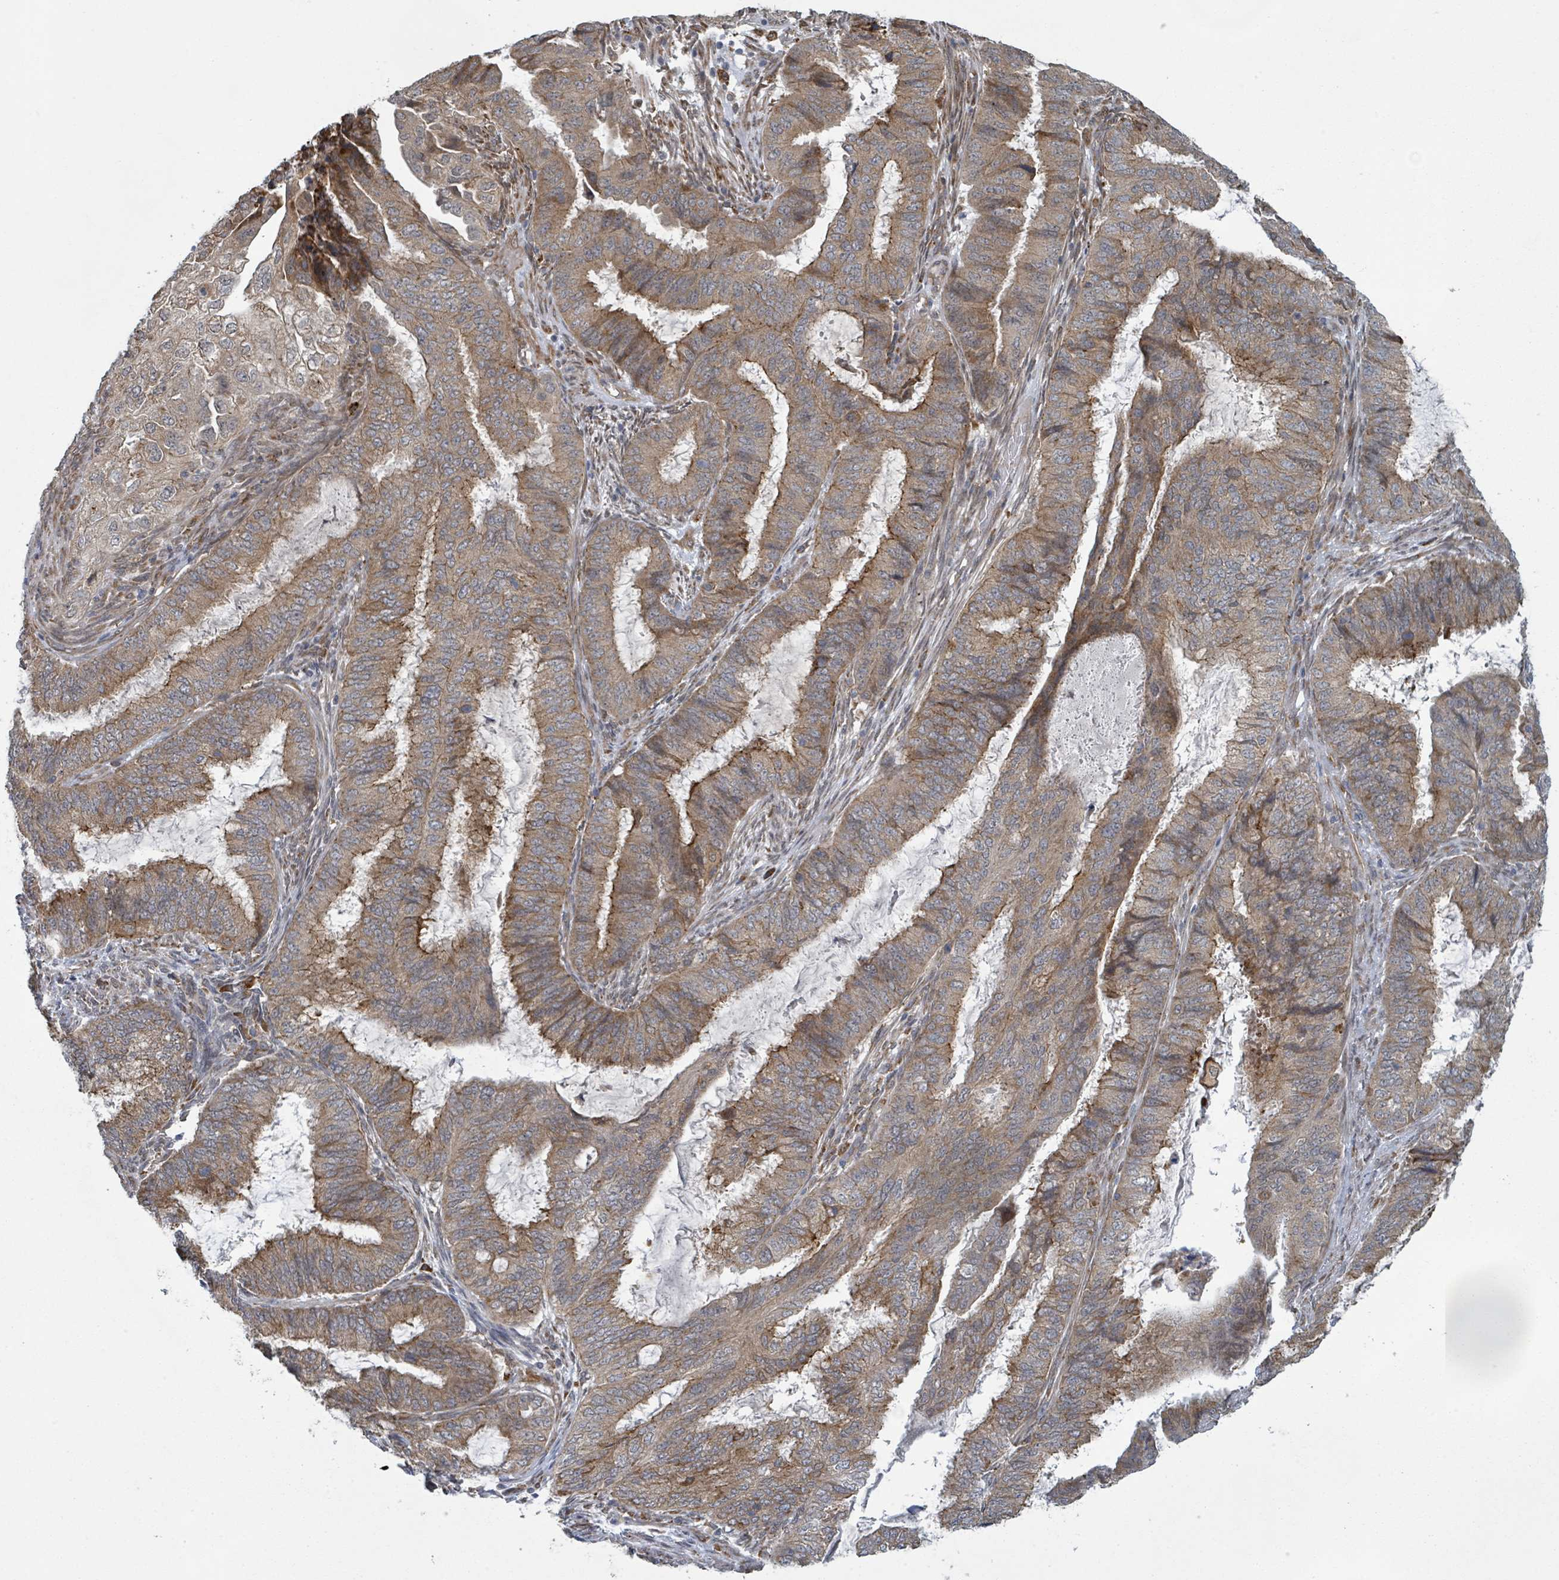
{"staining": {"intensity": "moderate", "quantity": ">75%", "location": "cytoplasmic/membranous"}, "tissue": "endometrial cancer", "cell_type": "Tumor cells", "image_type": "cancer", "snomed": [{"axis": "morphology", "description": "Adenocarcinoma, NOS"}, {"axis": "topography", "description": "Endometrium"}], "caption": "The histopathology image exhibits a brown stain indicating the presence of a protein in the cytoplasmic/membranous of tumor cells in endometrial adenocarcinoma.", "gene": "SHROOM2", "patient": {"sex": "female", "age": 51}}